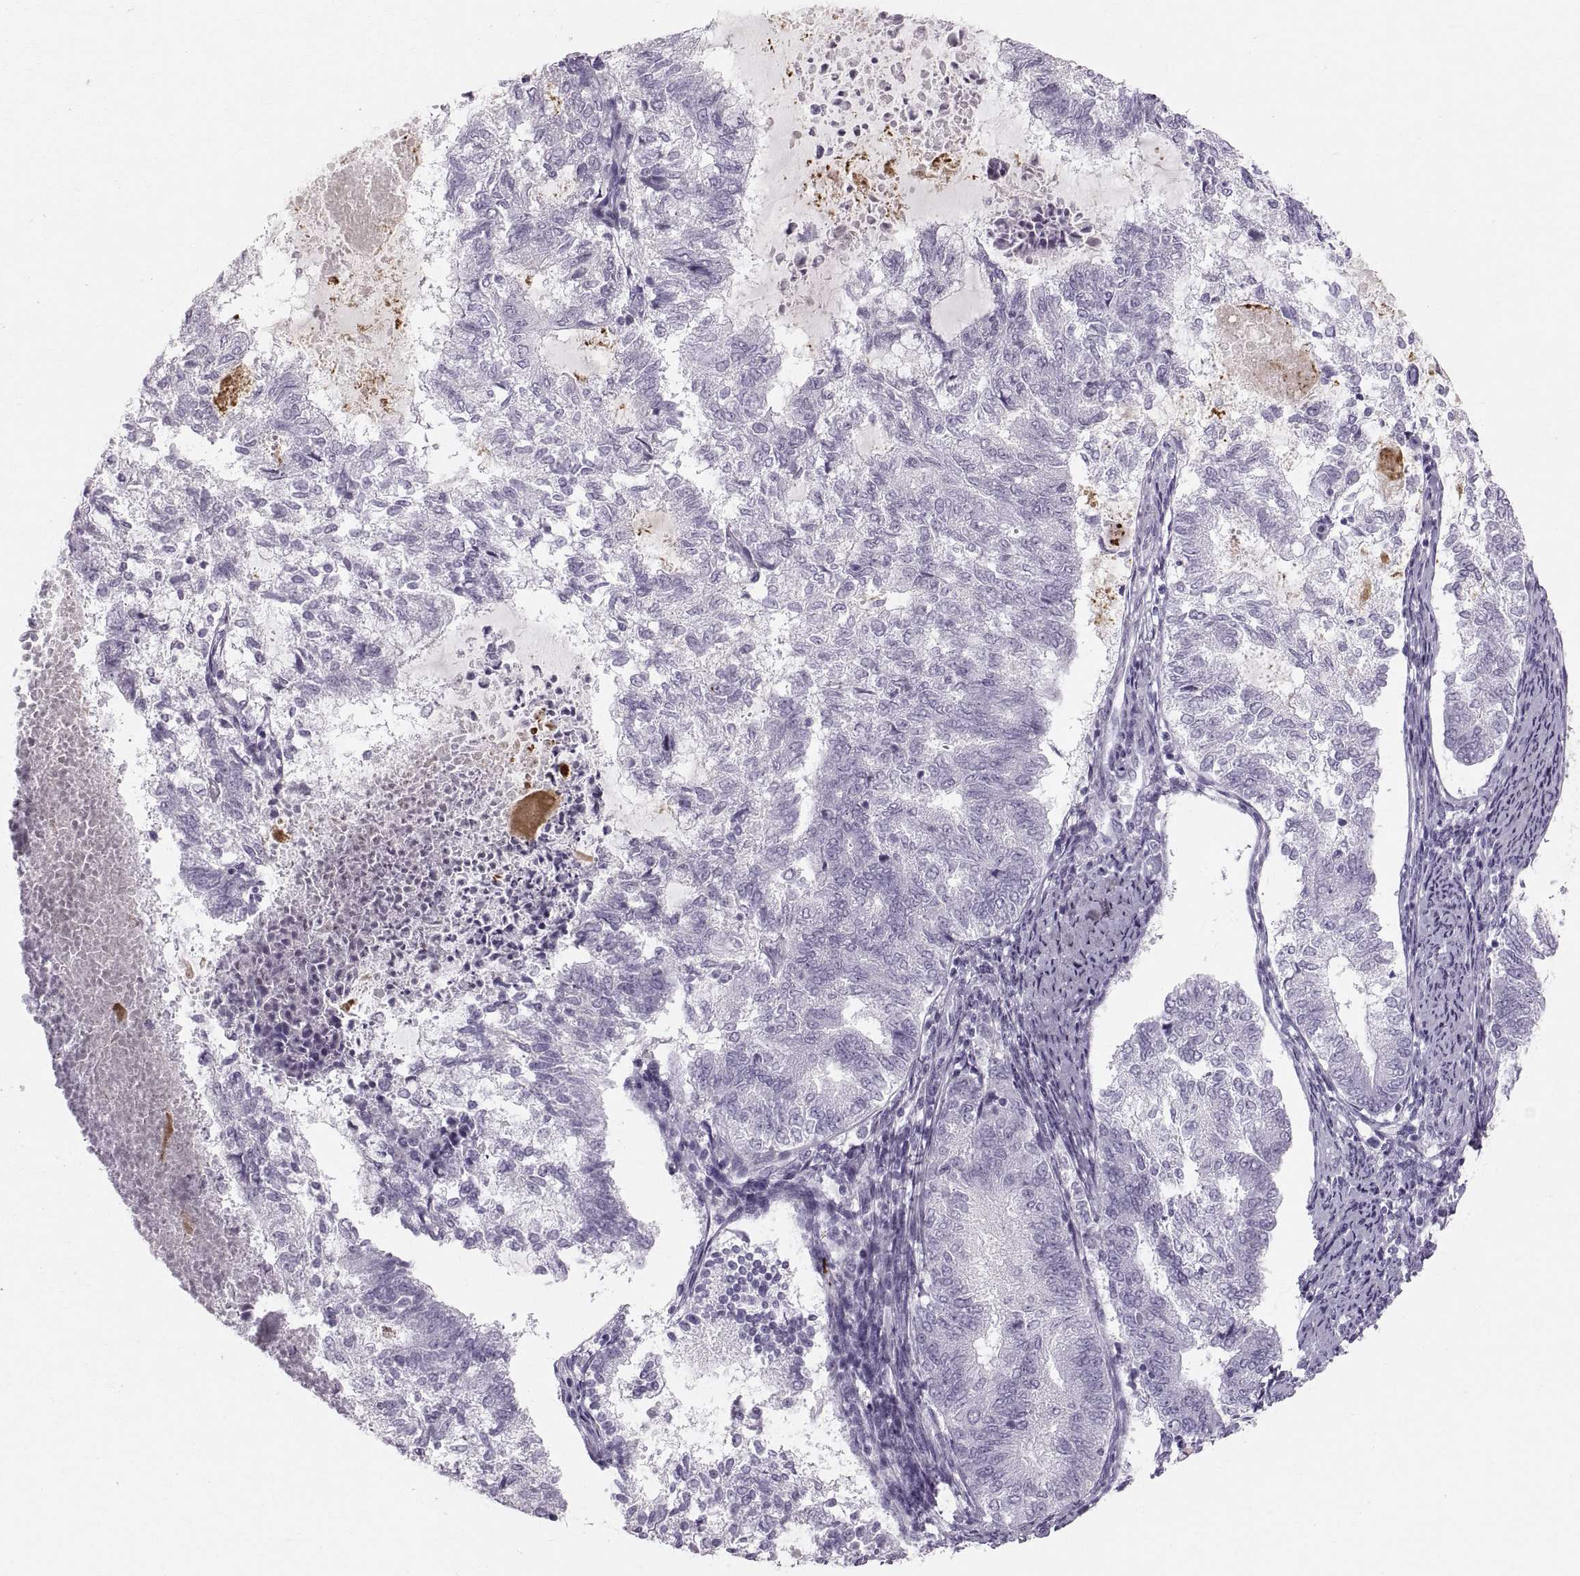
{"staining": {"intensity": "negative", "quantity": "none", "location": "none"}, "tissue": "endometrial cancer", "cell_type": "Tumor cells", "image_type": "cancer", "snomed": [{"axis": "morphology", "description": "Adenocarcinoma, NOS"}, {"axis": "topography", "description": "Endometrium"}], "caption": "Tumor cells show no significant staining in endometrial cancer.", "gene": "SLC22A6", "patient": {"sex": "female", "age": 65}}